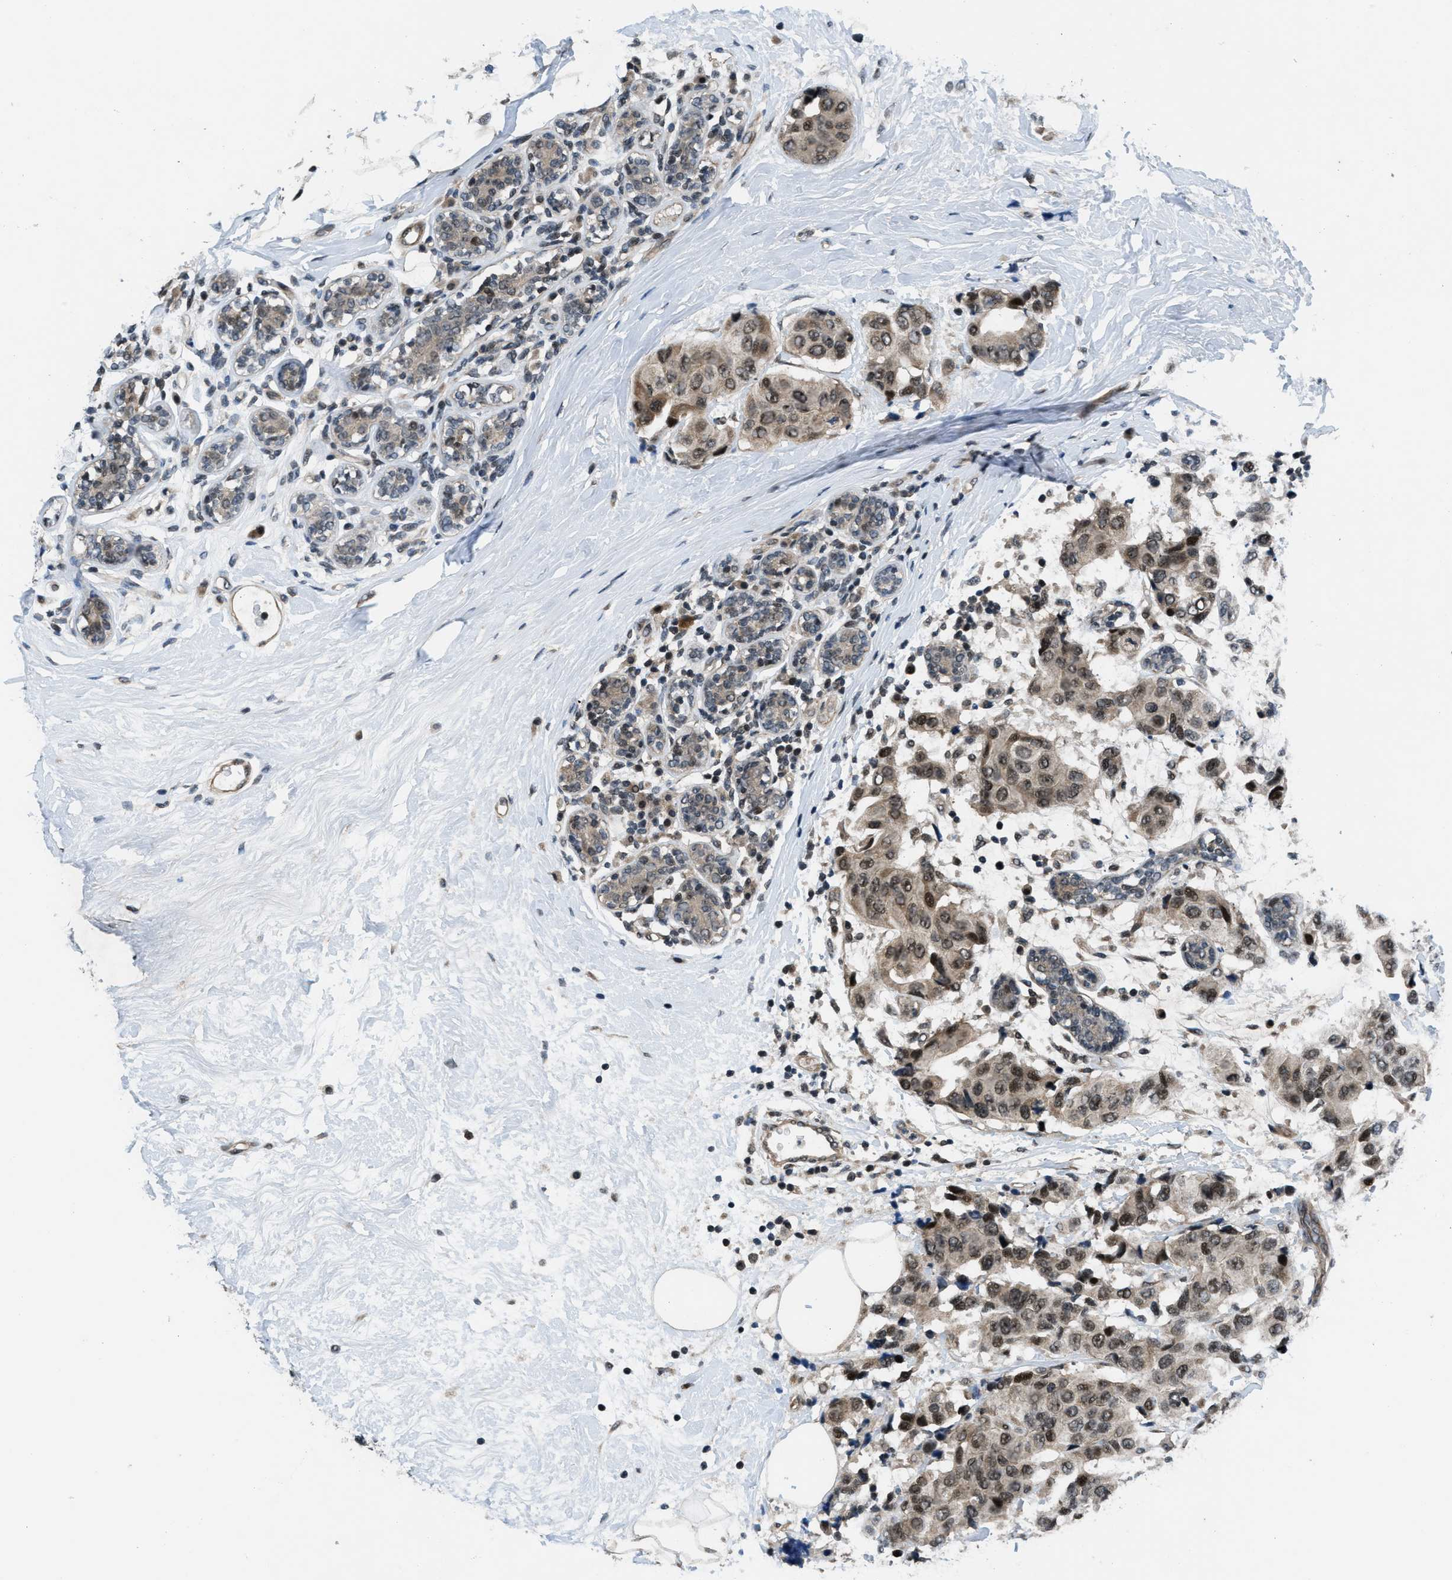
{"staining": {"intensity": "moderate", "quantity": ">75%", "location": "cytoplasmic/membranous,nuclear"}, "tissue": "breast cancer", "cell_type": "Tumor cells", "image_type": "cancer", "snomed": [{"axis": "morphology", "description": "Normal tissue, NOS"}, {"axis": "morphology", "description": "Duct carcinoma"}, {"axis": "topography", "description": "Breast"}], "caption": "Breast intraductal carcinoma was stained to show a protein in brown. There is medium levels of moderate cytoplasmic/membranous and nuclear expression in about >75% of tumor cells.", "gene": "SETD5", "patient": {"sex": "female", "age": 39}}